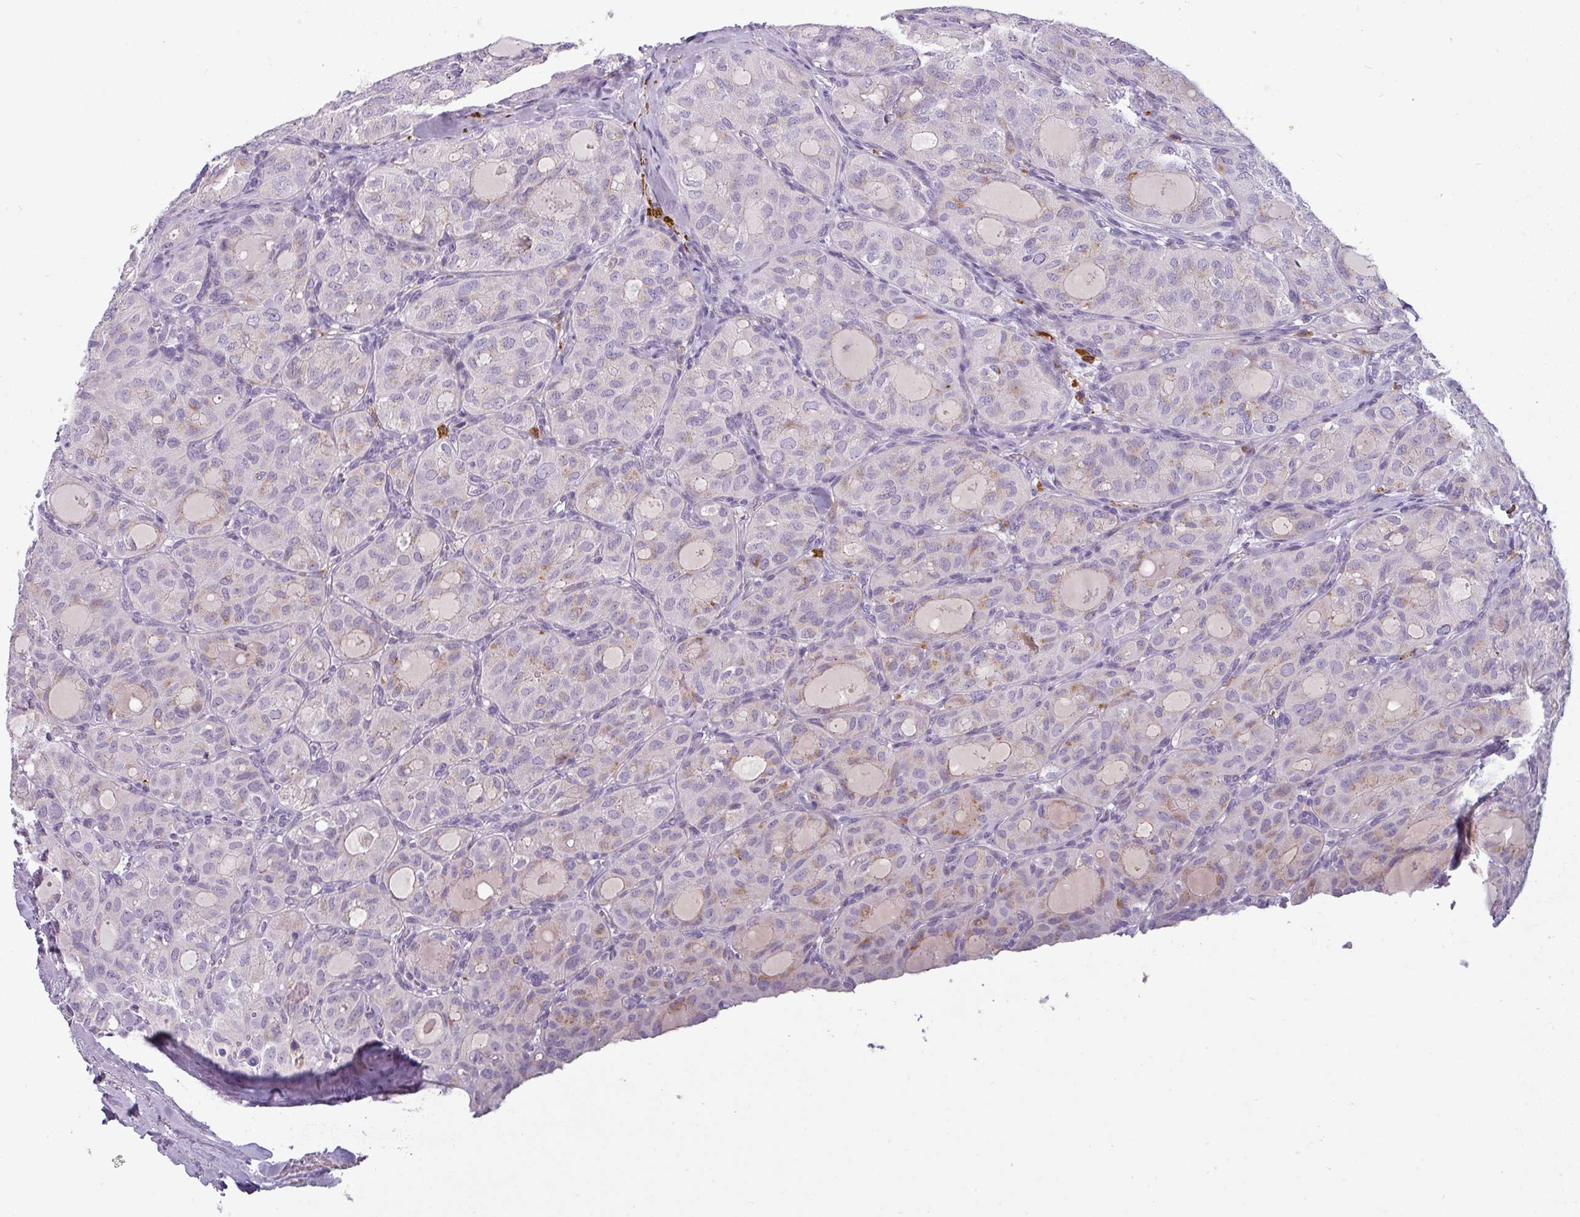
{"staining": {"intensity": "moderate", "quantity": "<25%", "location": "cytoplasmic/membranous"}, "tissue": "thyroid cancer", "cell_type": "Tumor cells", "image_type": "cancer", "snomed": [{"axis": "morphology", "description": "Follicular adenoma carcinoma, NOS"}, {"axis": "topography", "description": "Thyroid gland"}], "caption": "A brown stain labels moderate cytoplasmic/membranous expression of a protein in human thyroid cancer tumor cells.", "gene": "SLC26A9", "patient": {"sex": "male", "age": 75}}